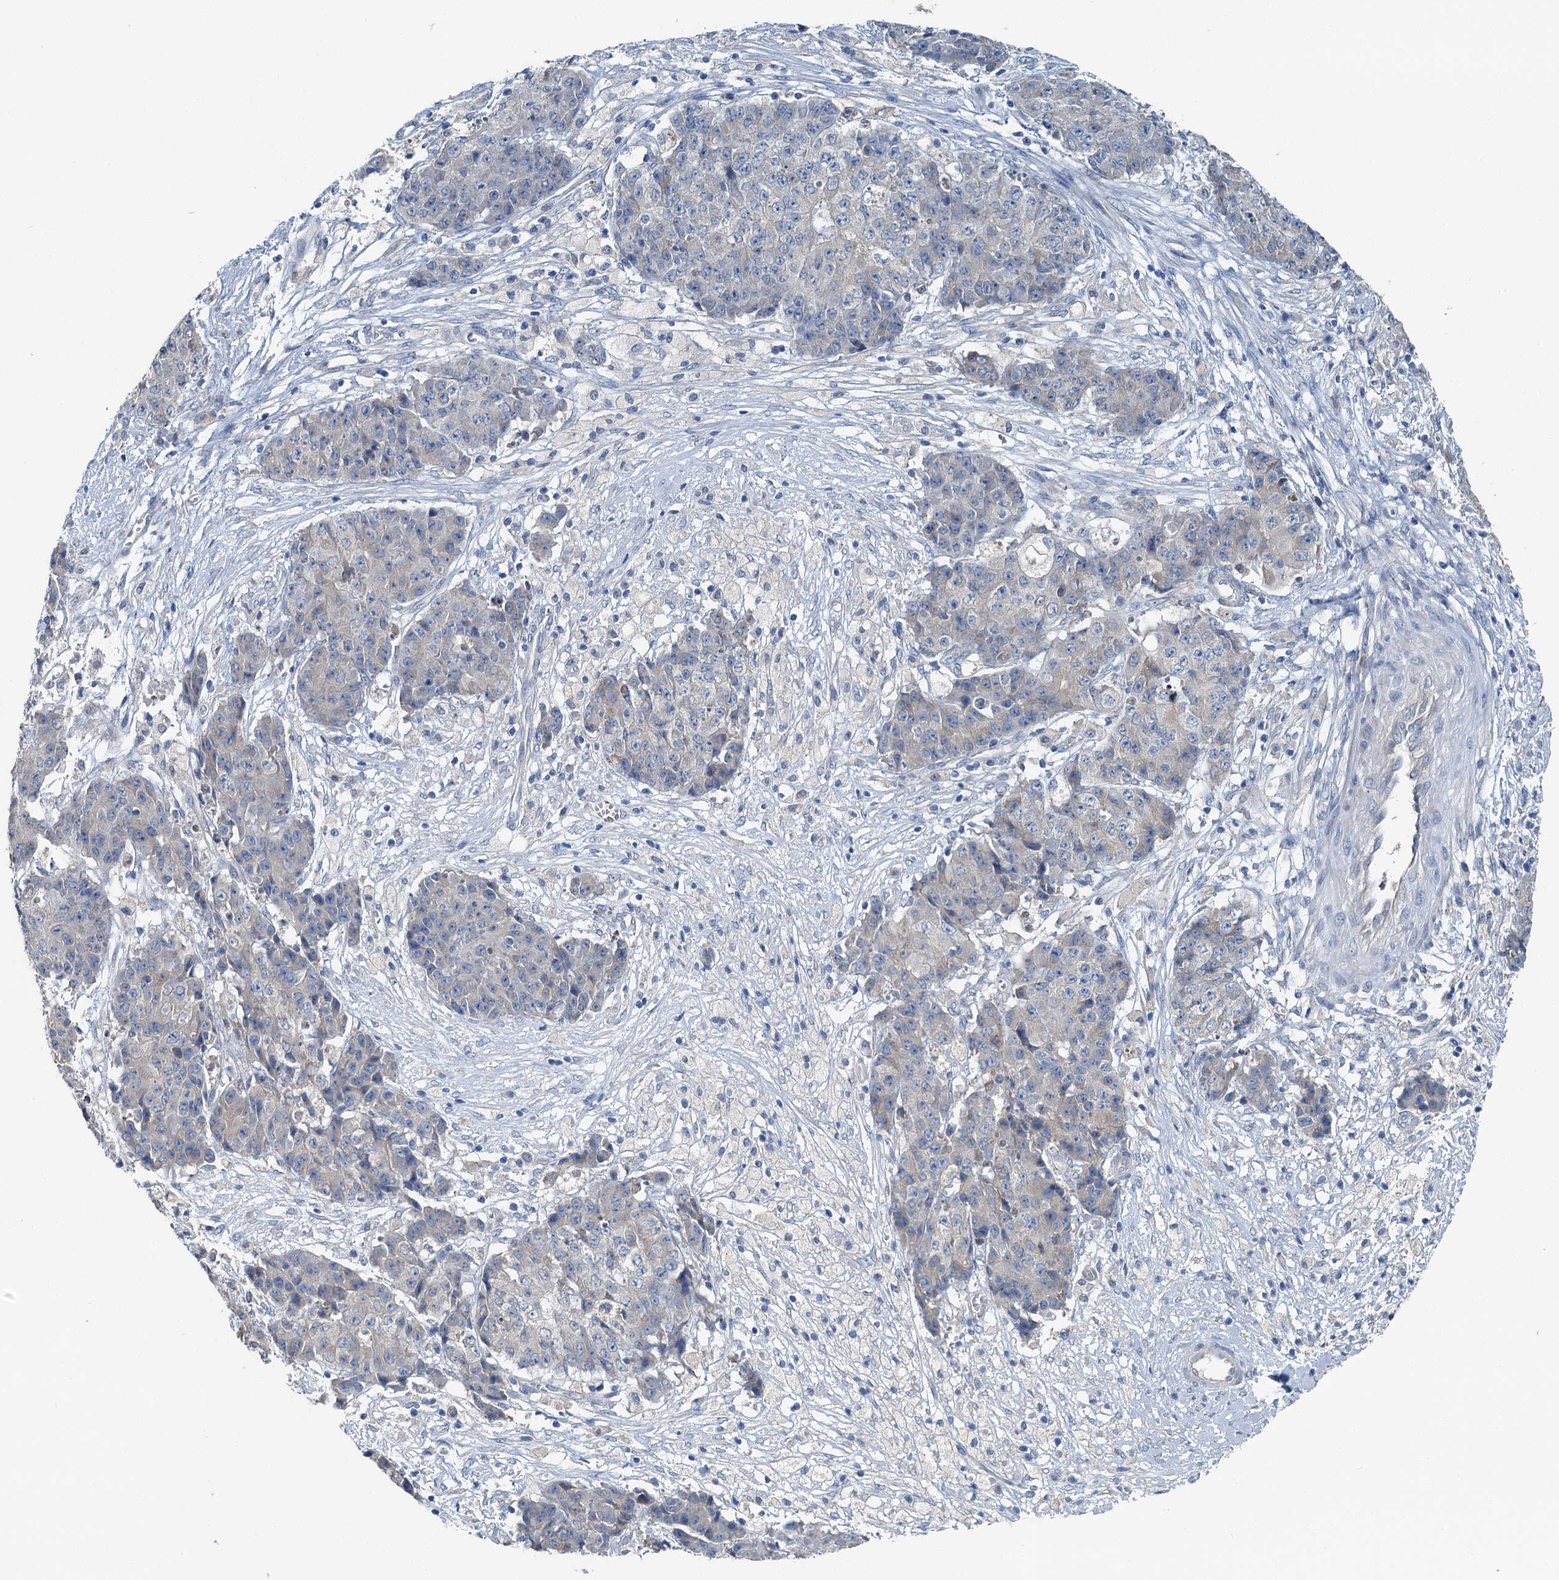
{"staining": {"intensity": "negative", "quantity": "none", "location": "none"}, "tissue": "ovarian cancer", "cell_type": "Tumor cells", "image_type": "cancer", "snomed": [{"axis": "morphology", "description": "Carcinoma, endometroid"}, {"axis": "topography", "description": "Ovary"}], "caption": "The immunohistochemistry (IHC) image has no significant staining in tumor cells of ovarian endometroid carcinoma tissue. The staining is performed using DAB (3,3'-diaminobenzidine) brown chromogen with nuclei counter-stained in using hematoxylin.", "gene": "C6orf120", "patient": {"sex": "female", "age": 42}}